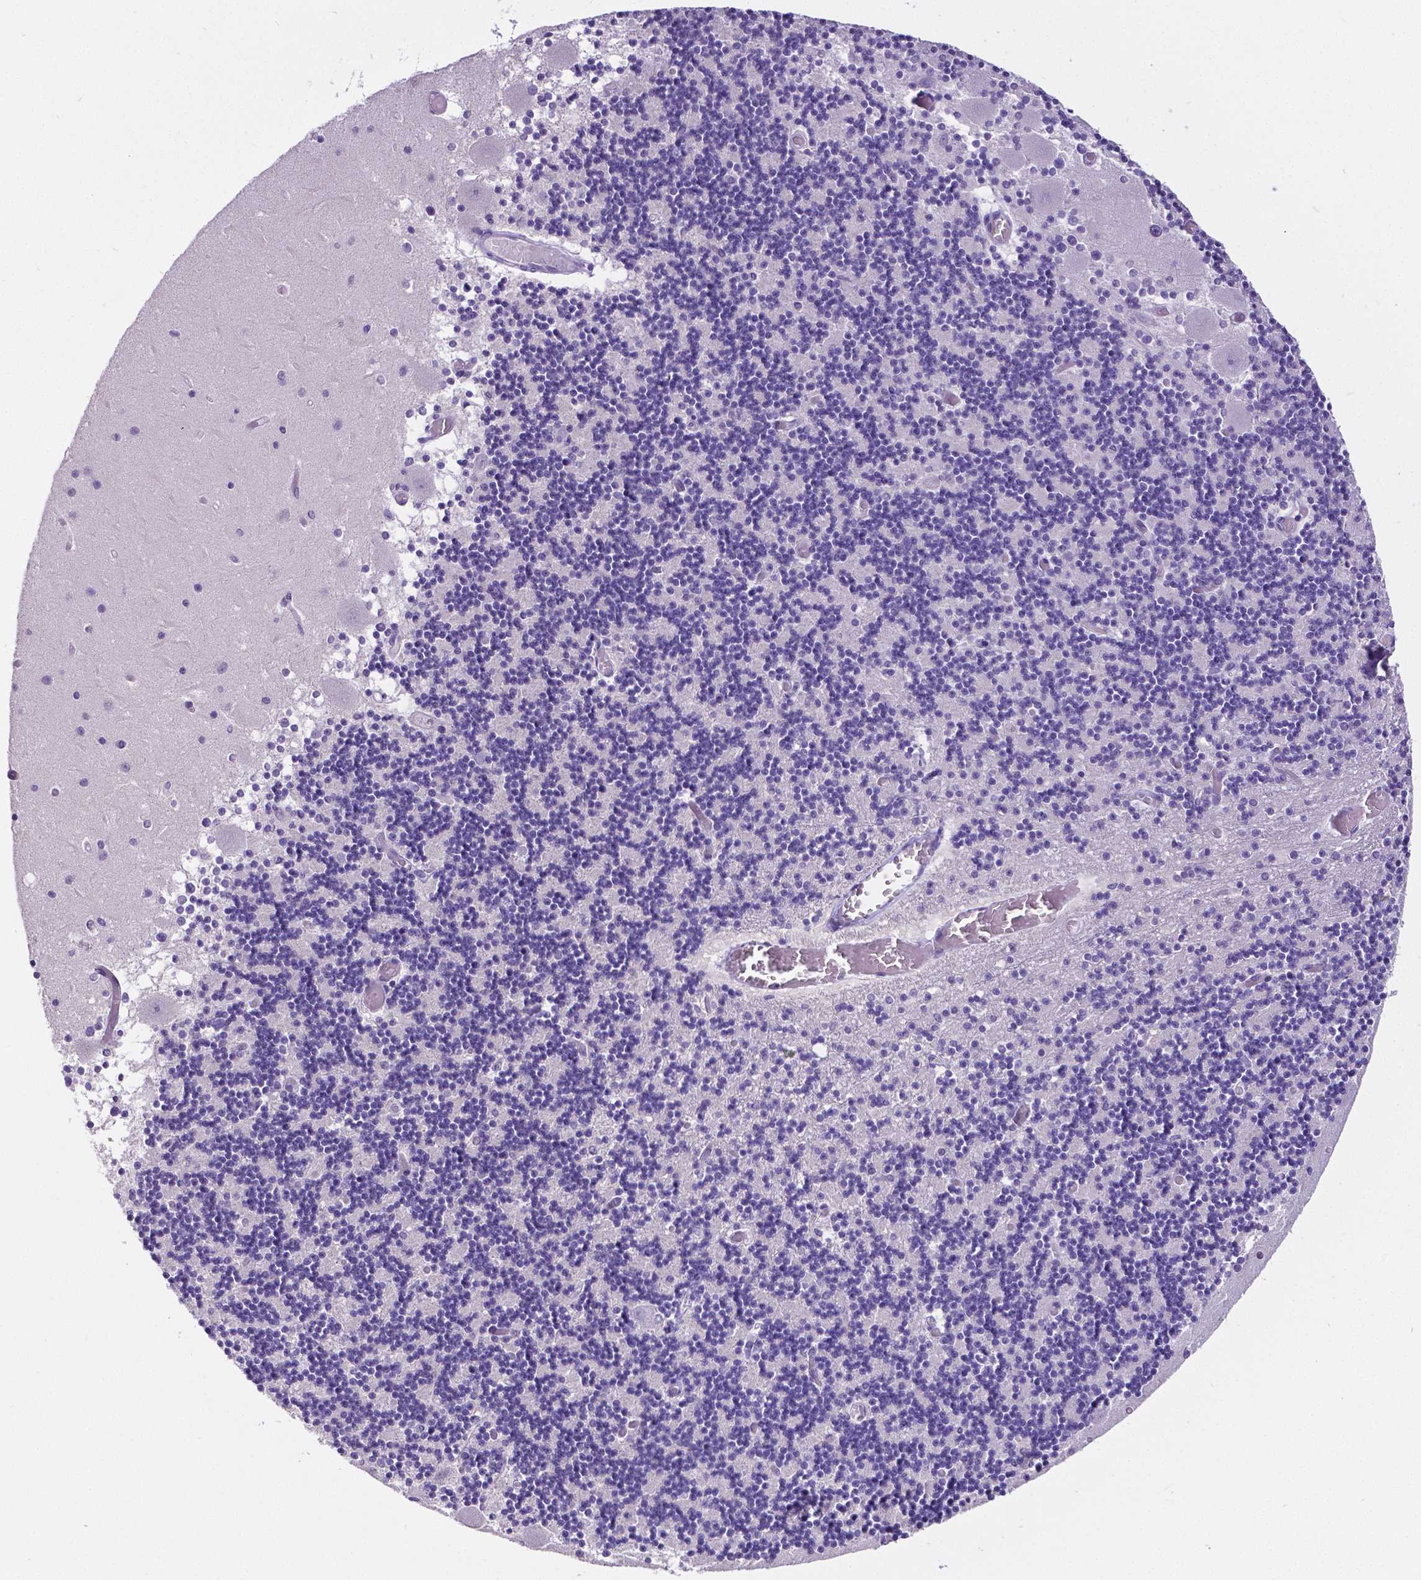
{"staining": {"intensity": "negative", "quantity": "none", "location": "none"}, "tissue": "cerebellum", "cell_type": "Cells in granular layer", "image_type": "normal", "snomed": [{"axis": "morphology", "description": "Normal tissue, NOS"}, {"axis": "topography", "description": "Cerebellum"}], "caption": "IHC image of normal cerebellum: cerebellum stained with DAB displays no significant protein expression in cells in granular layer. (Stains: DAB immunohistochemistry with hematoxylin counter stain, Microscopy: brightfield microscopy at high magnification).", "gene": "SATB2", "patient": {"sex": "female", "age": 28}}